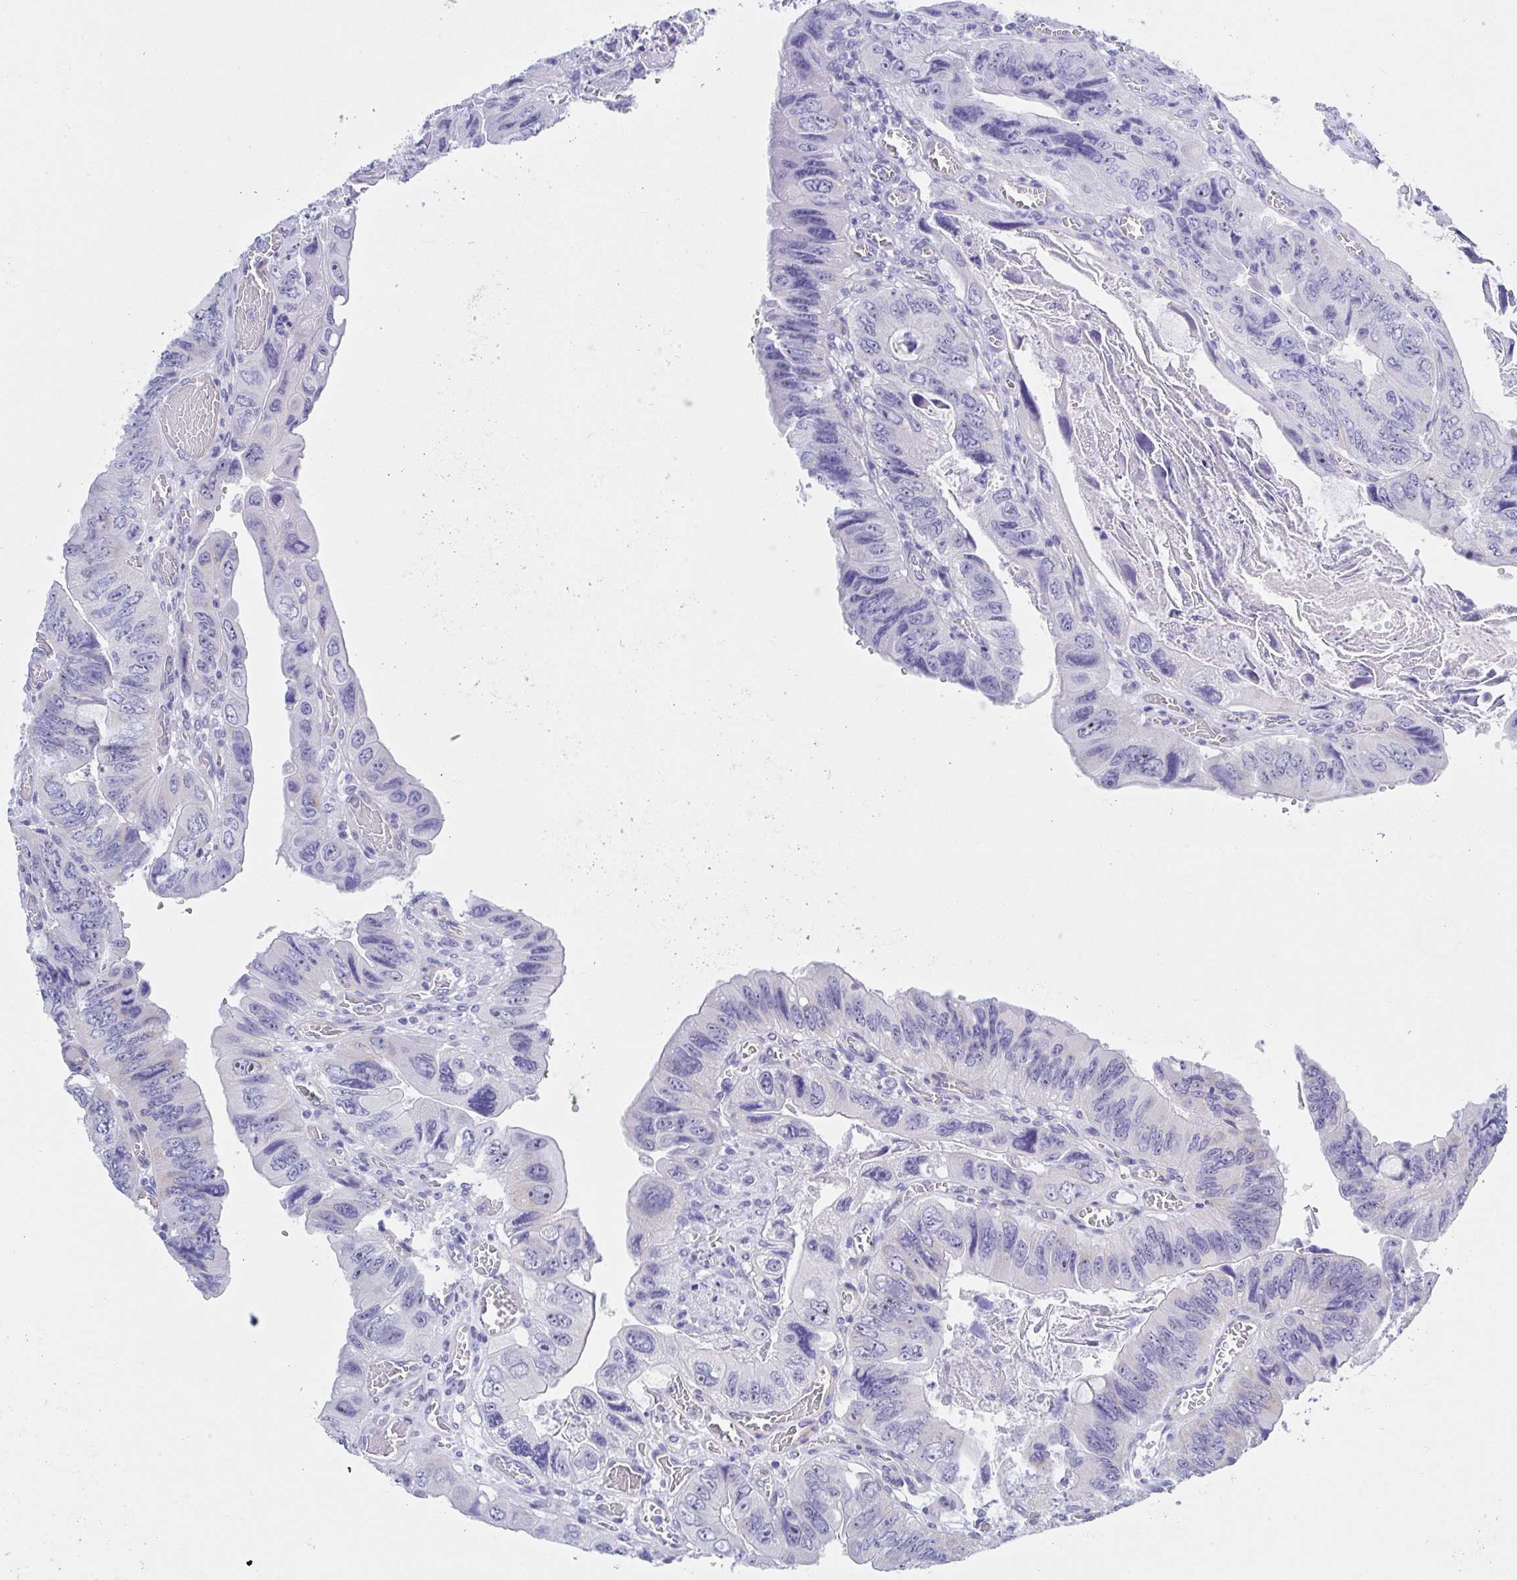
{"staining": {"intensity": "negative", "quantity": "none", "location": "none"}, "tissue": "colorectal cancer", "cell_type": "Tumor cells", "image_type": "cancer", "snomed": [{"axis": "morphology", "description": "Adenocarcinoma, NOS"}, {"axis": "topography", "description": "Colon"}], "caption": "Immunohistochemical staining of human adenocarcinoma (colorectal) exhibits no significant positivity in tumor cells.", "gene": "MUCL3", "patient": {"sex": "female", "age": 84}}